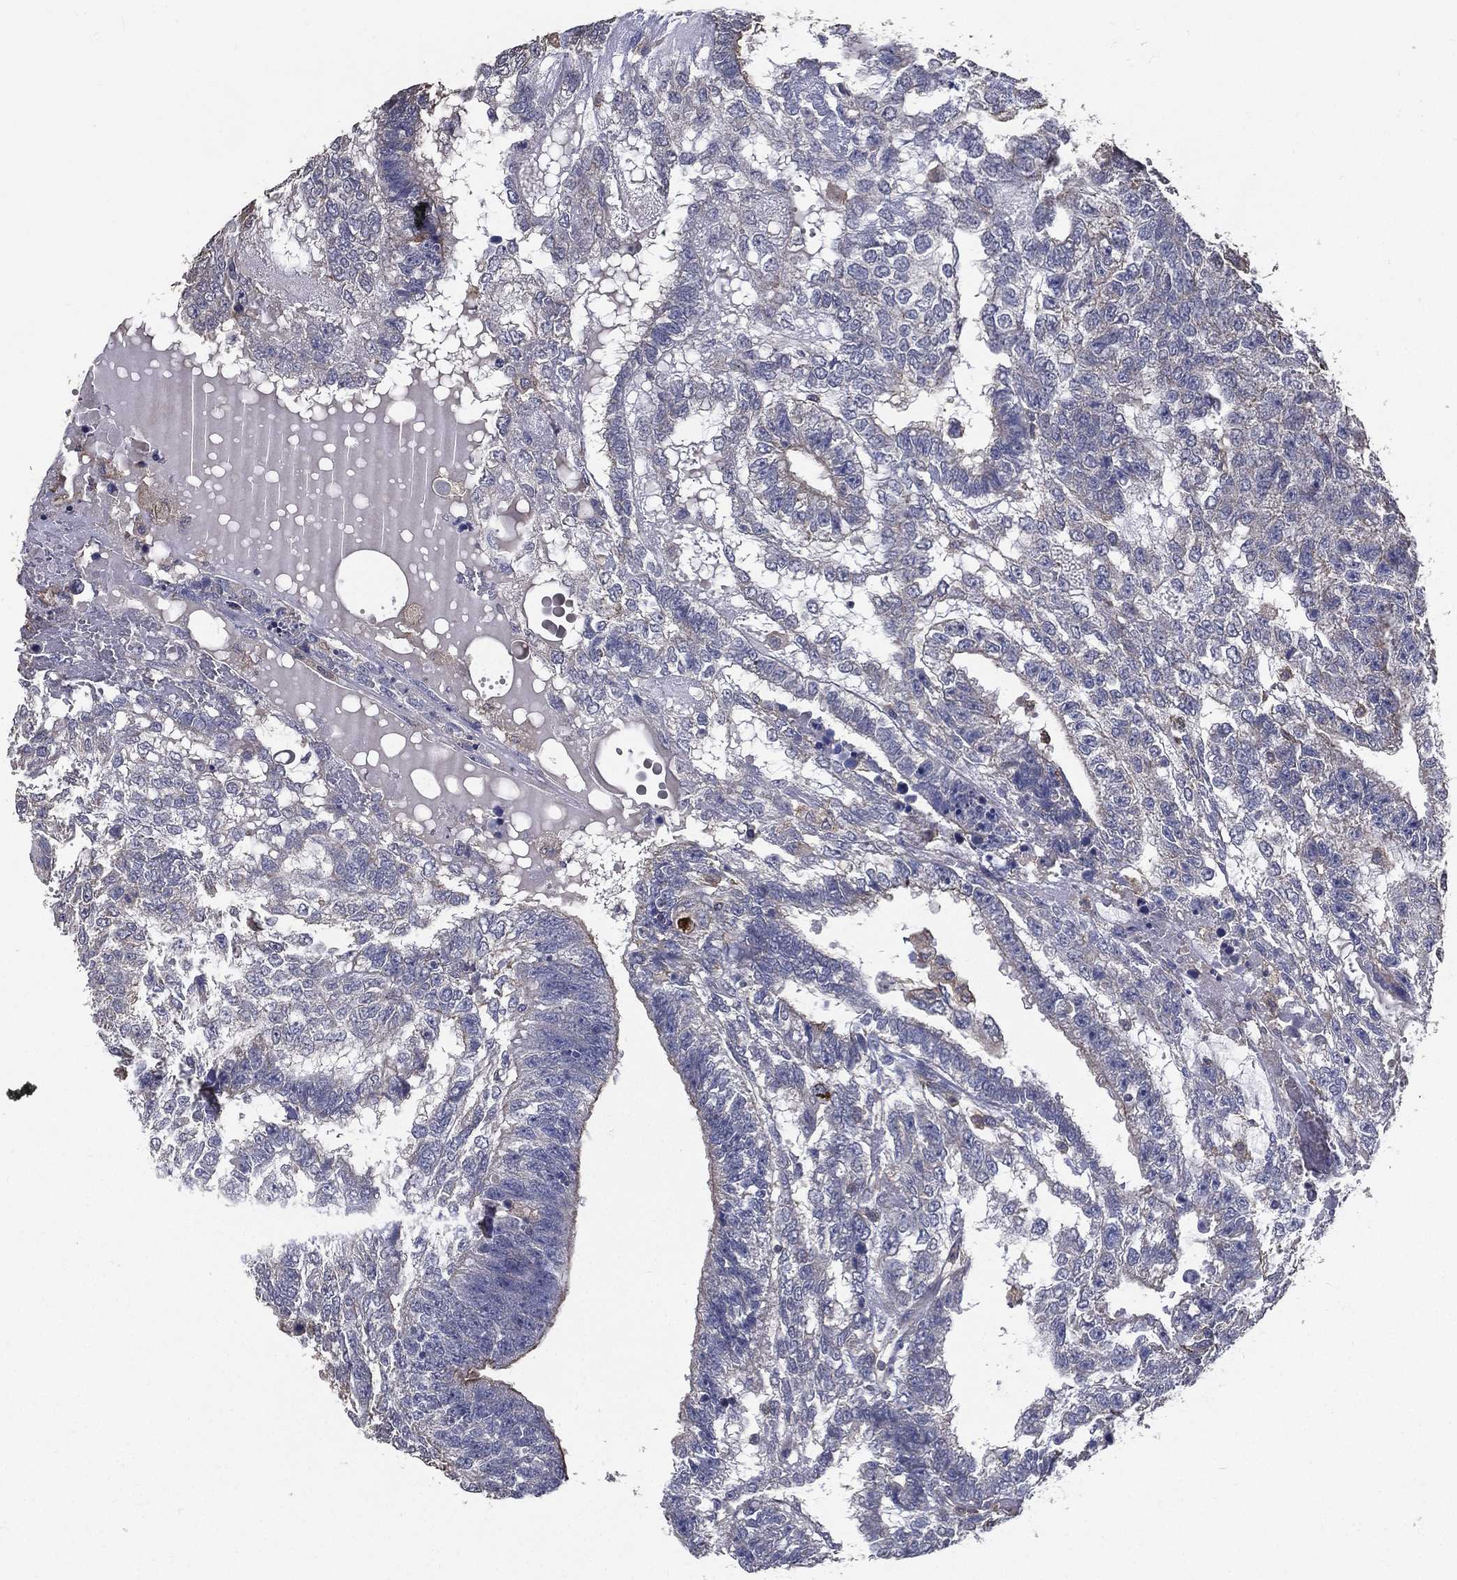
{"staining": {"intensity": "negative", "quantity": "none", "location": "none"}, "tissue": "testis cancer", "cell_type": "Tumor cells", "image_type": "cancer", "snomed": [{"axis": "morphology", "description": "Seminoma, NOS"}, {"axis": "morphology", "description": "Carcinoma, Embryonal, NOS"}, {"axis": "topography", "description": "Testis"}], "caption": "A high-resolution image shows immunohistochemistry (IHC) staining of testis seminoma, which reveals no significant expression in tumor cells.", "gene": "SERPINB2", "patient": {"sex": "male", "age": 41}}